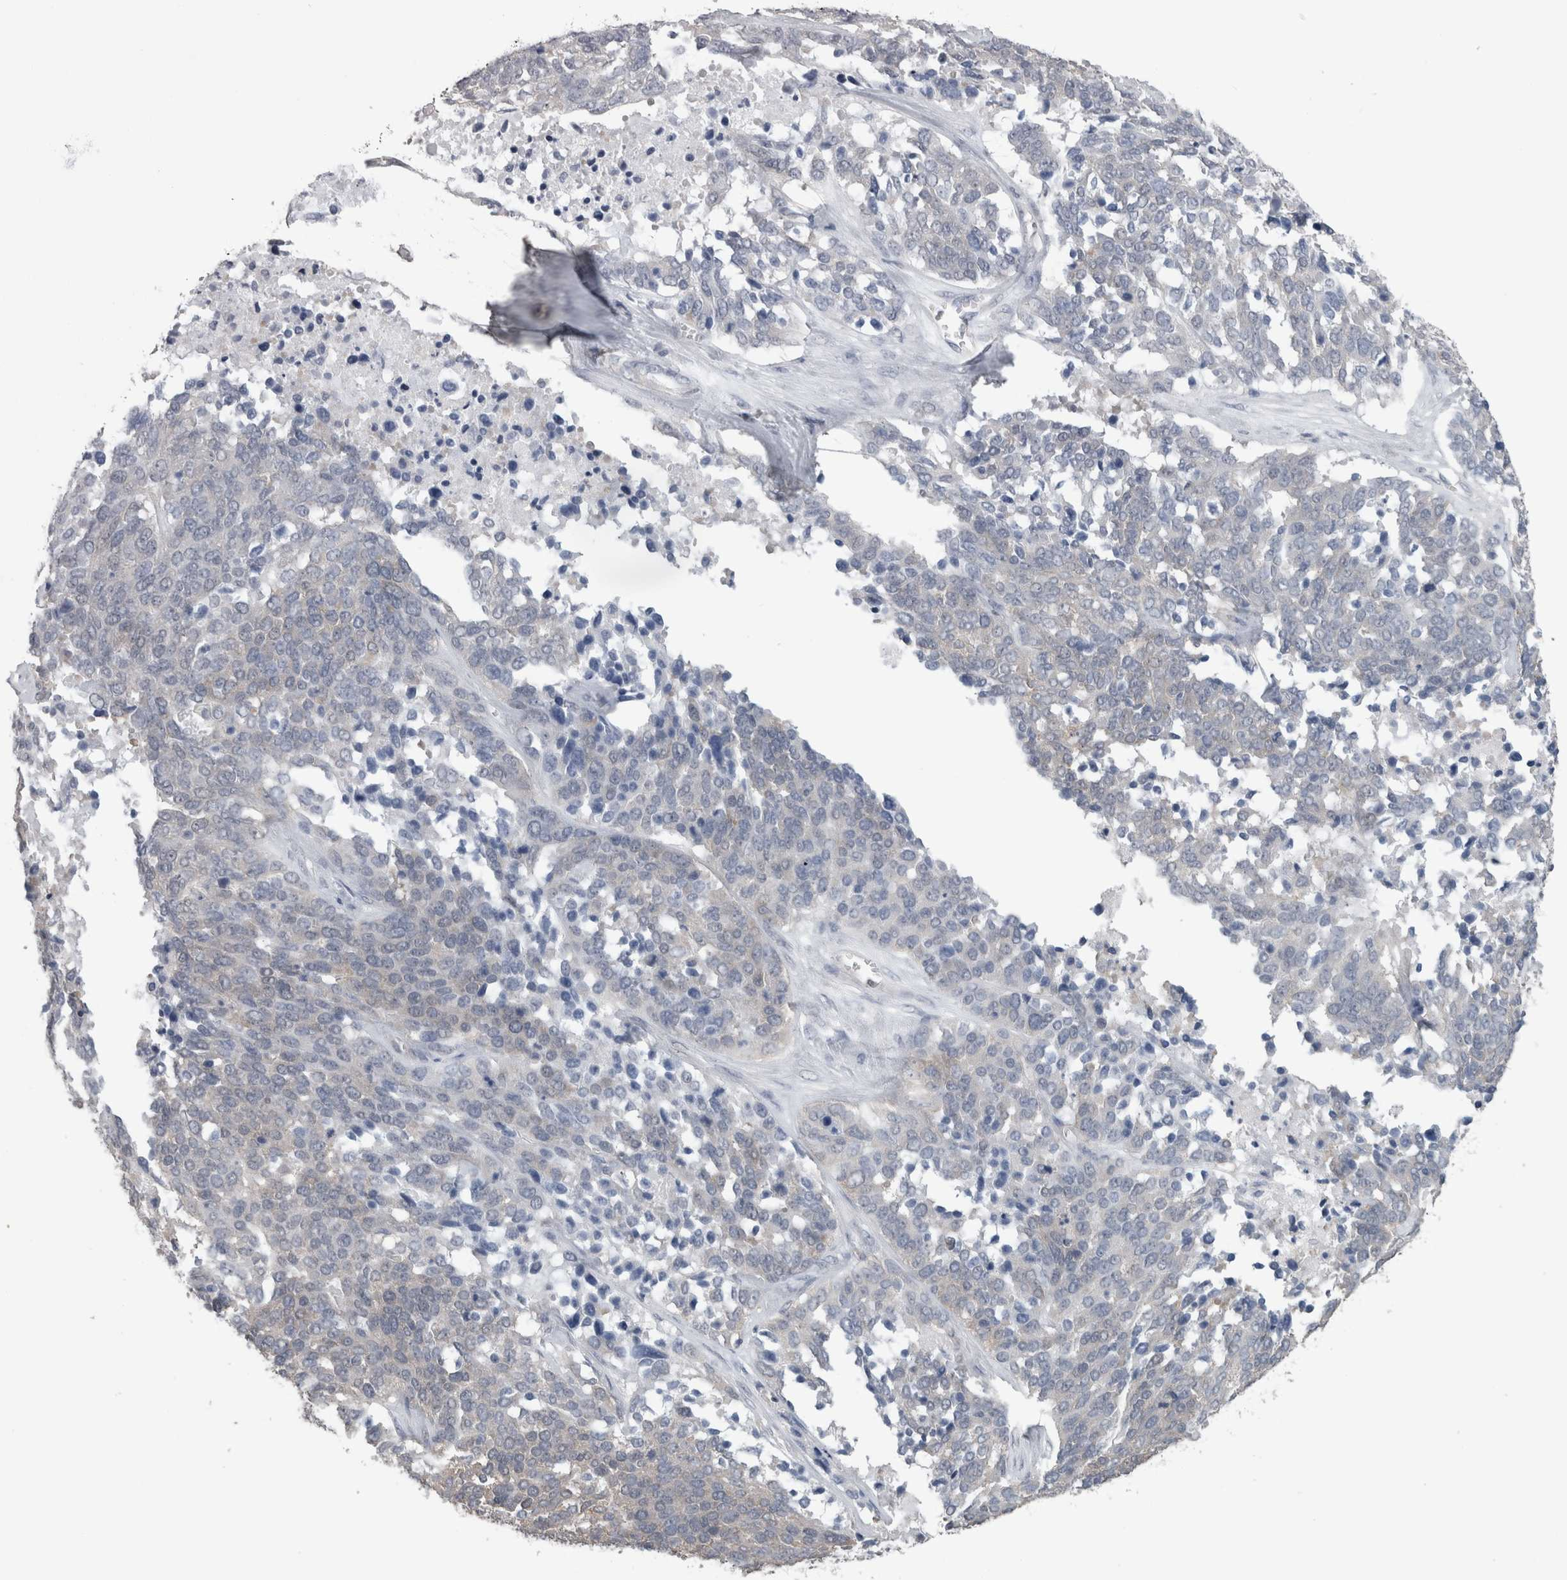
{"staining": {"intensity": "negative", "quantity": "none", "location": "none"}, "tissue": "ovarian cancer", "cell_type": "Tumor cells", "image_type": "cancer", "snomed": [{"axis": "morphology", "description": "Cystadenocarcinoma, serous, NOS"}, {"axis": "topography", "description": "Ovary"}], "caption": "Immunohistochemistry micrograph of human ovarian serous cystadenocarcinoma stained for a protein (brown), which reveals no staining in tumor cells.", "gene": "DDX6", "patient": {"sex": "female", "age": 44}}